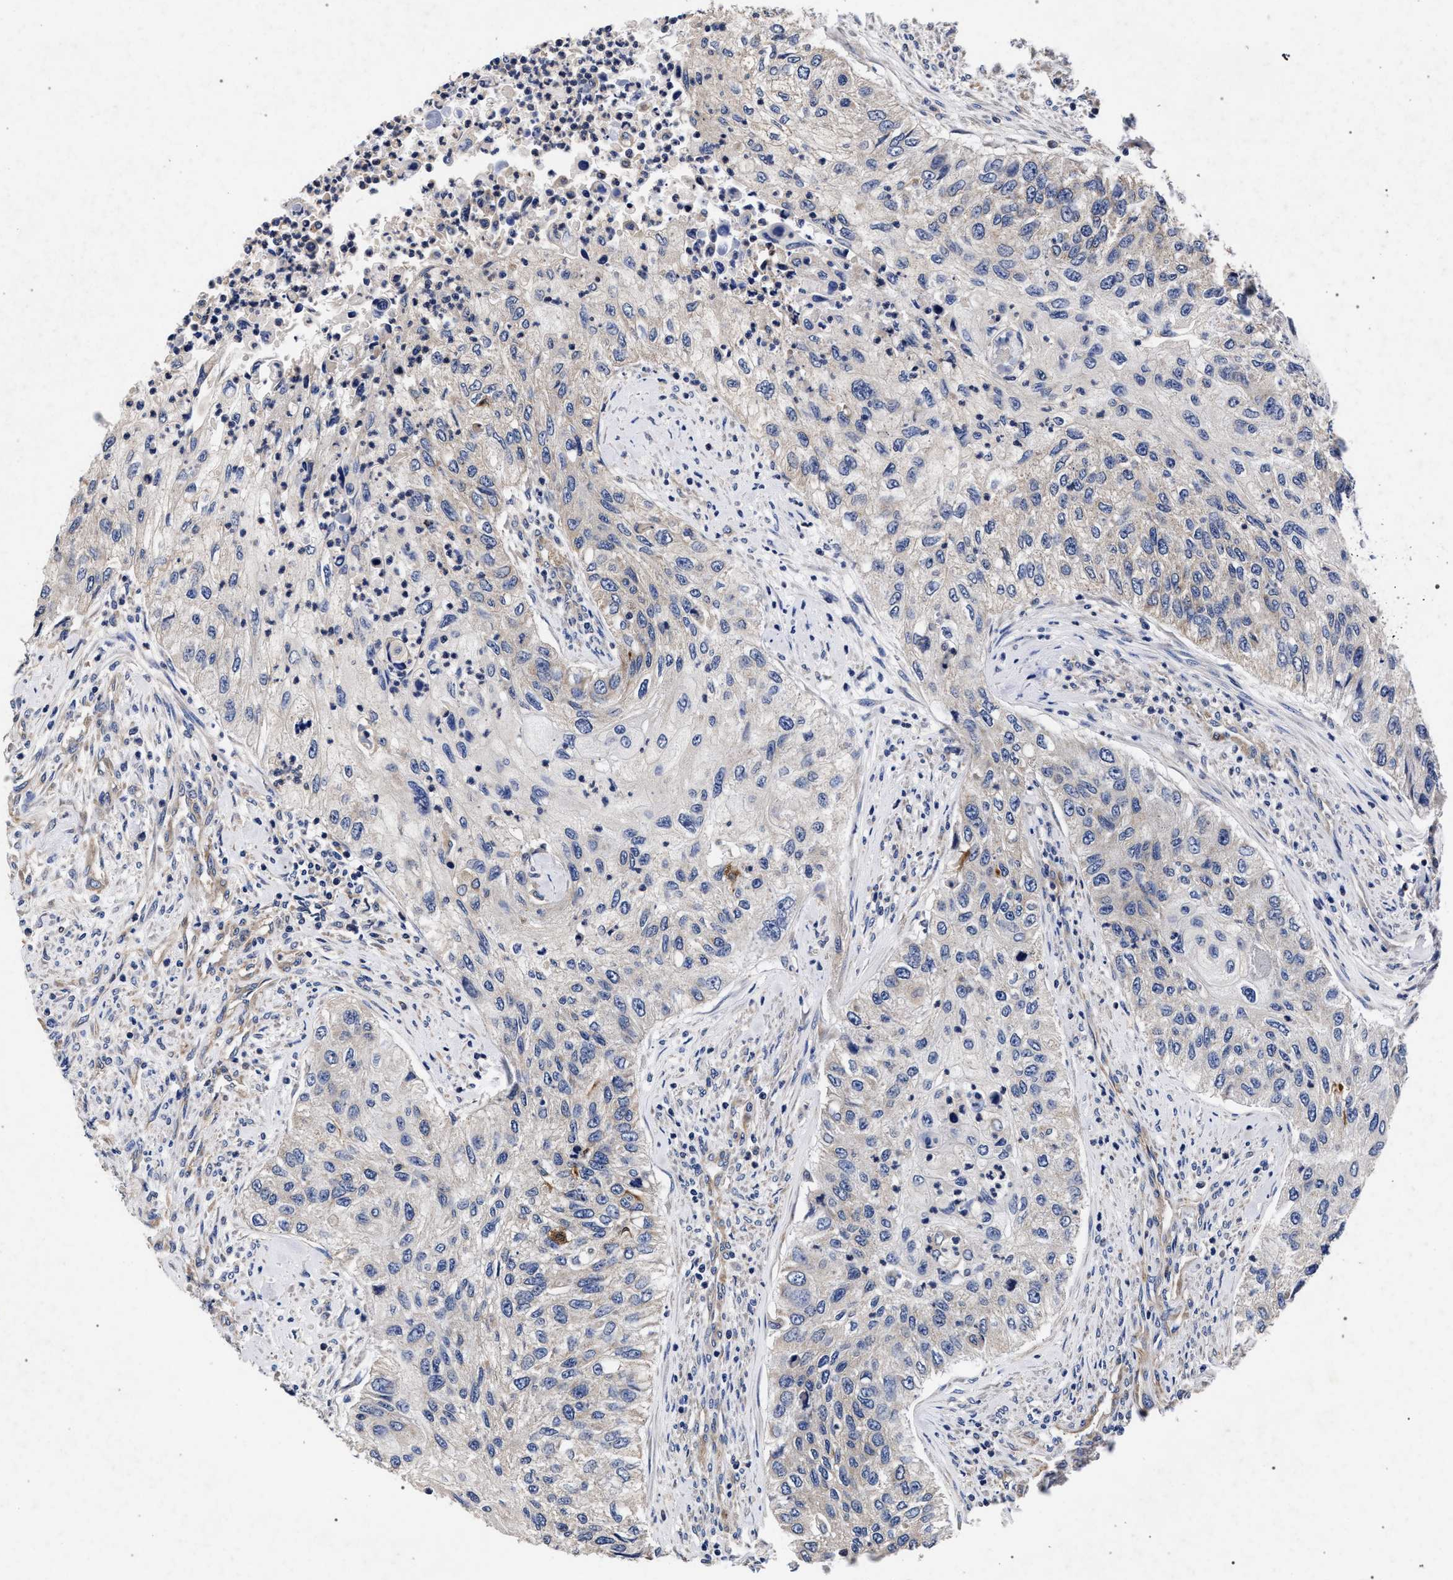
{"staining": {"intensity": "weak", "quantity": "<25%", "location": "cytoplasmic/membranous"}, "tissue": "urothelial cancer", "cell_type": "Tumor cells", "image_type": "cancer", "snomed": [{"axis": "morphology", "description": "Urothelial carcinoma, High grade"}, {"axis": "topography", "description": "Urinary bladder"}], "caption": "The photomicrograph exhibits no significant staining in tumor cells of urothelial cancer. The staining was performed using DAB (3,3'-diaminobenzidine) to visualize the protein expression in brown, while the nuclei were stained in blue with hematoxylin (Magnification: 20x).", "gene": "CFAP95", "patient": {"sex": "female", "age": 60}}